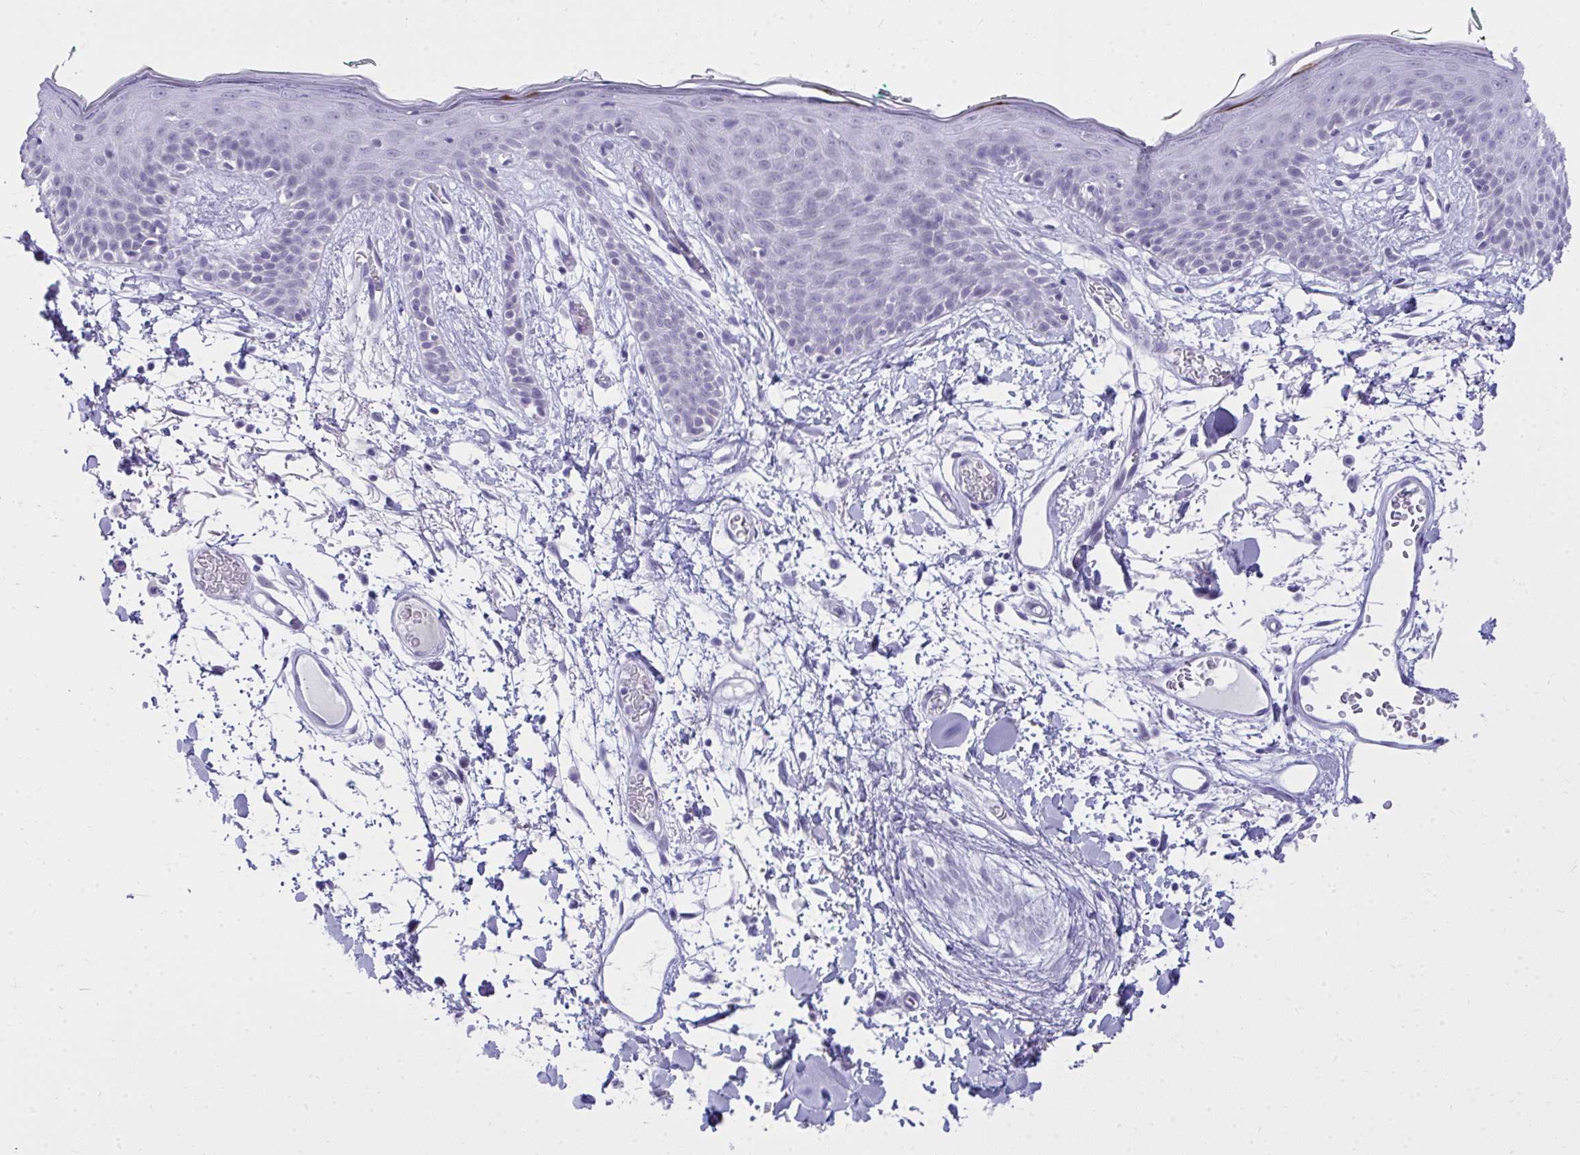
{"staining": {"intensity": "negative", "quantity": "none", "location": "none"}, "tissue": "skin", "cell_type": "Fibroblasts", "image_type": "normal", "snomed": [{"axis": "morphology", "description": "Normal tissue, NOS"}, {"axis": "topography", "description": "Skin"}], "caption": "This micrograph is of benign skin stained with immunohistochemistry (IHC) to label a protein in brown with the nuclei are counter-stained blue. There is no expression in fibroblasts. Brightfield microscopy of immunohistochemistry (IHC) stained with DAB (3,3'-diaminobenzidine) (brown) and hematoxylin (blue), captured at high magnification.", "gene": "OR5F1", "patient": {"sex": "male", "age": 79}}